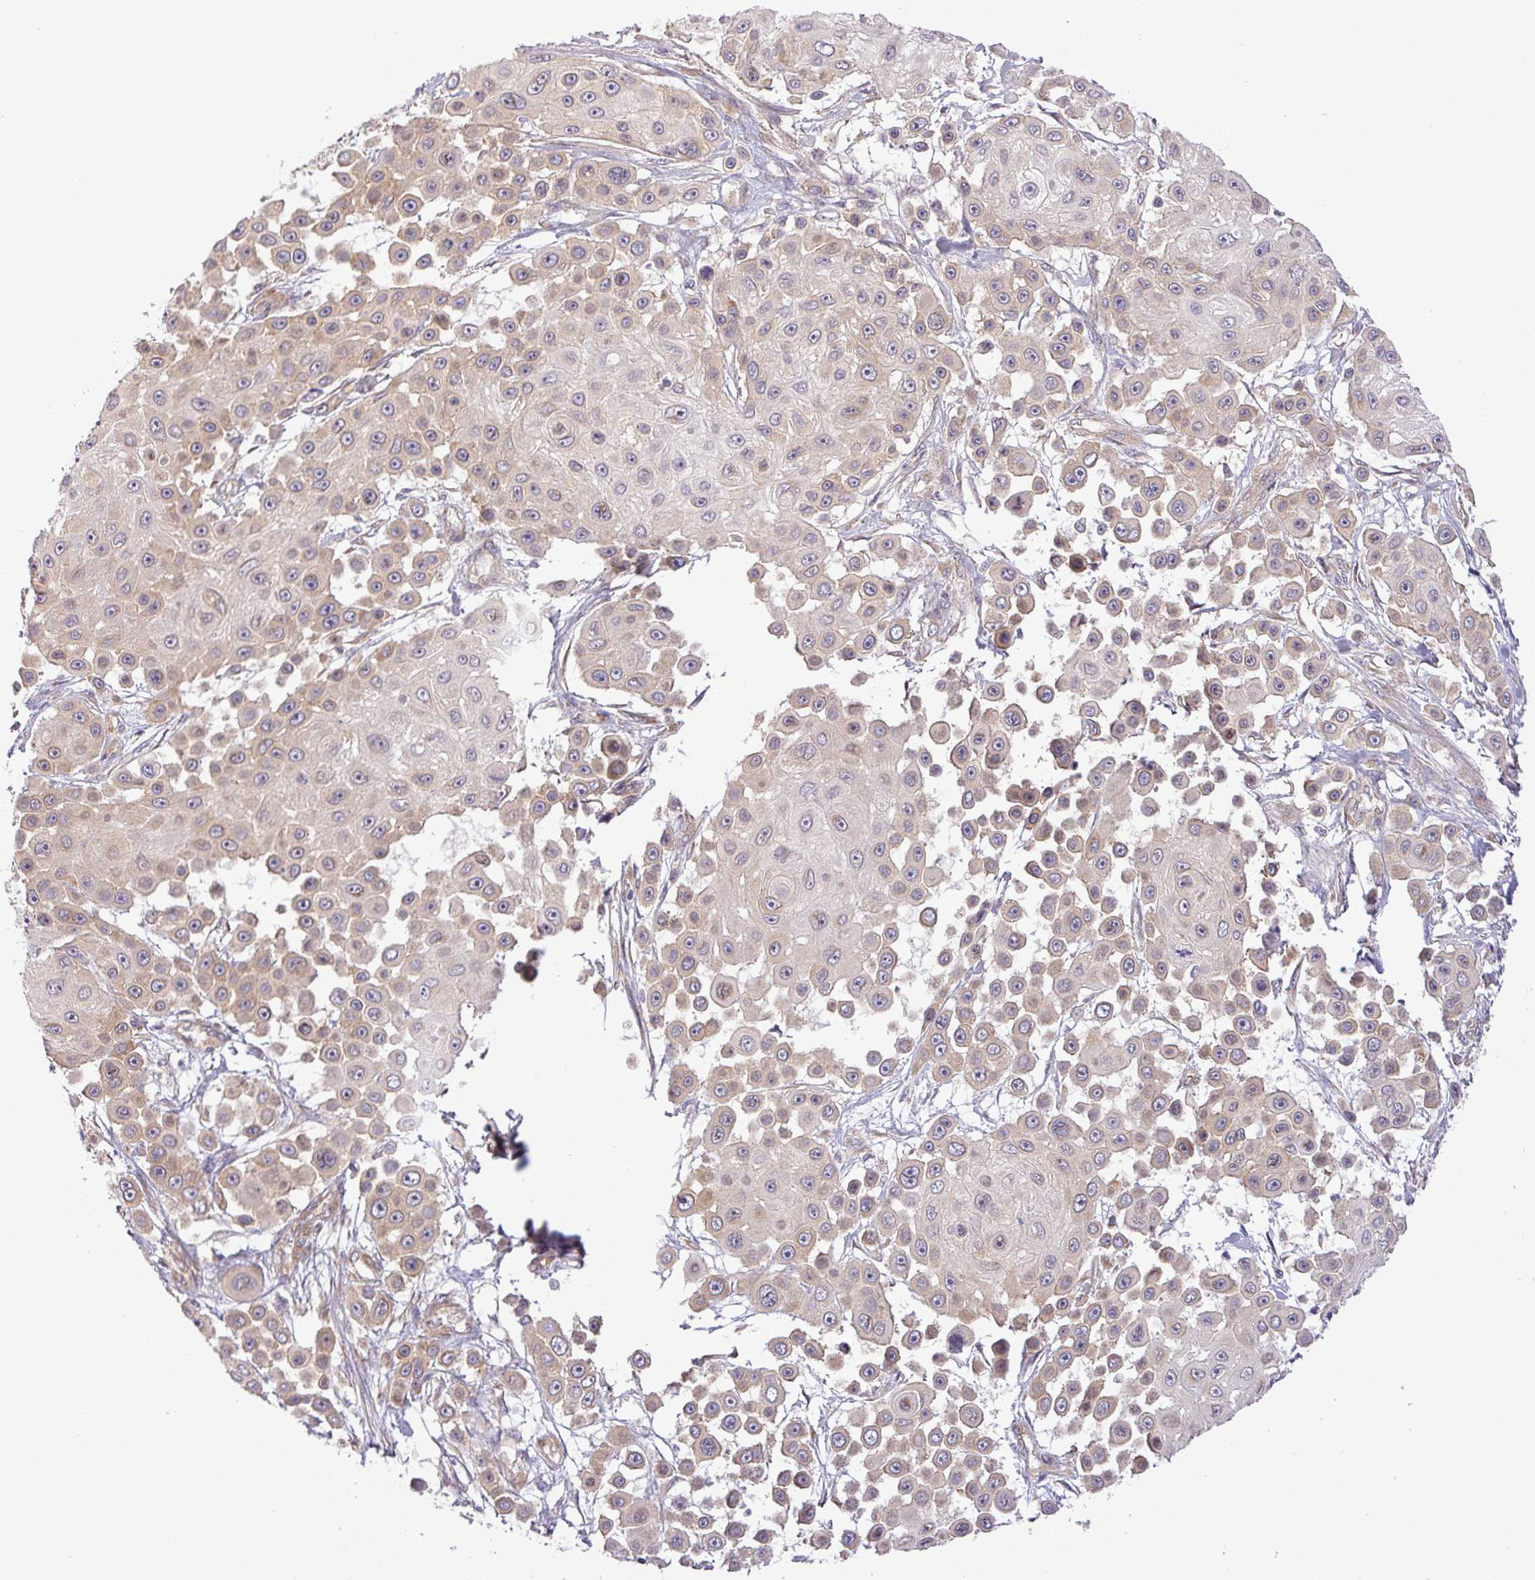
{"staining": {"intensity": "weak", "quantity": "25%-75%", "location": "cytoplasmic/membranous"}, "tissue": "skin cancer", "cell_type": "Tumor cells", "image_type": "cancer", "snomed": [{"axis": "morphology", "description": "Squamous cell carcinoma, NOS"}, {"axis": "topography", "description": "Skin"}], "caption": "DAB (3,3'-diaminobenzidine) immunohistochemical staining of skin cancer reveals weak cytoplasmic/membranous protein expression in about 25%-75% of tumor cells.", "gene": "FAM222B", "patient": {"sex": "male", "age": 67}}